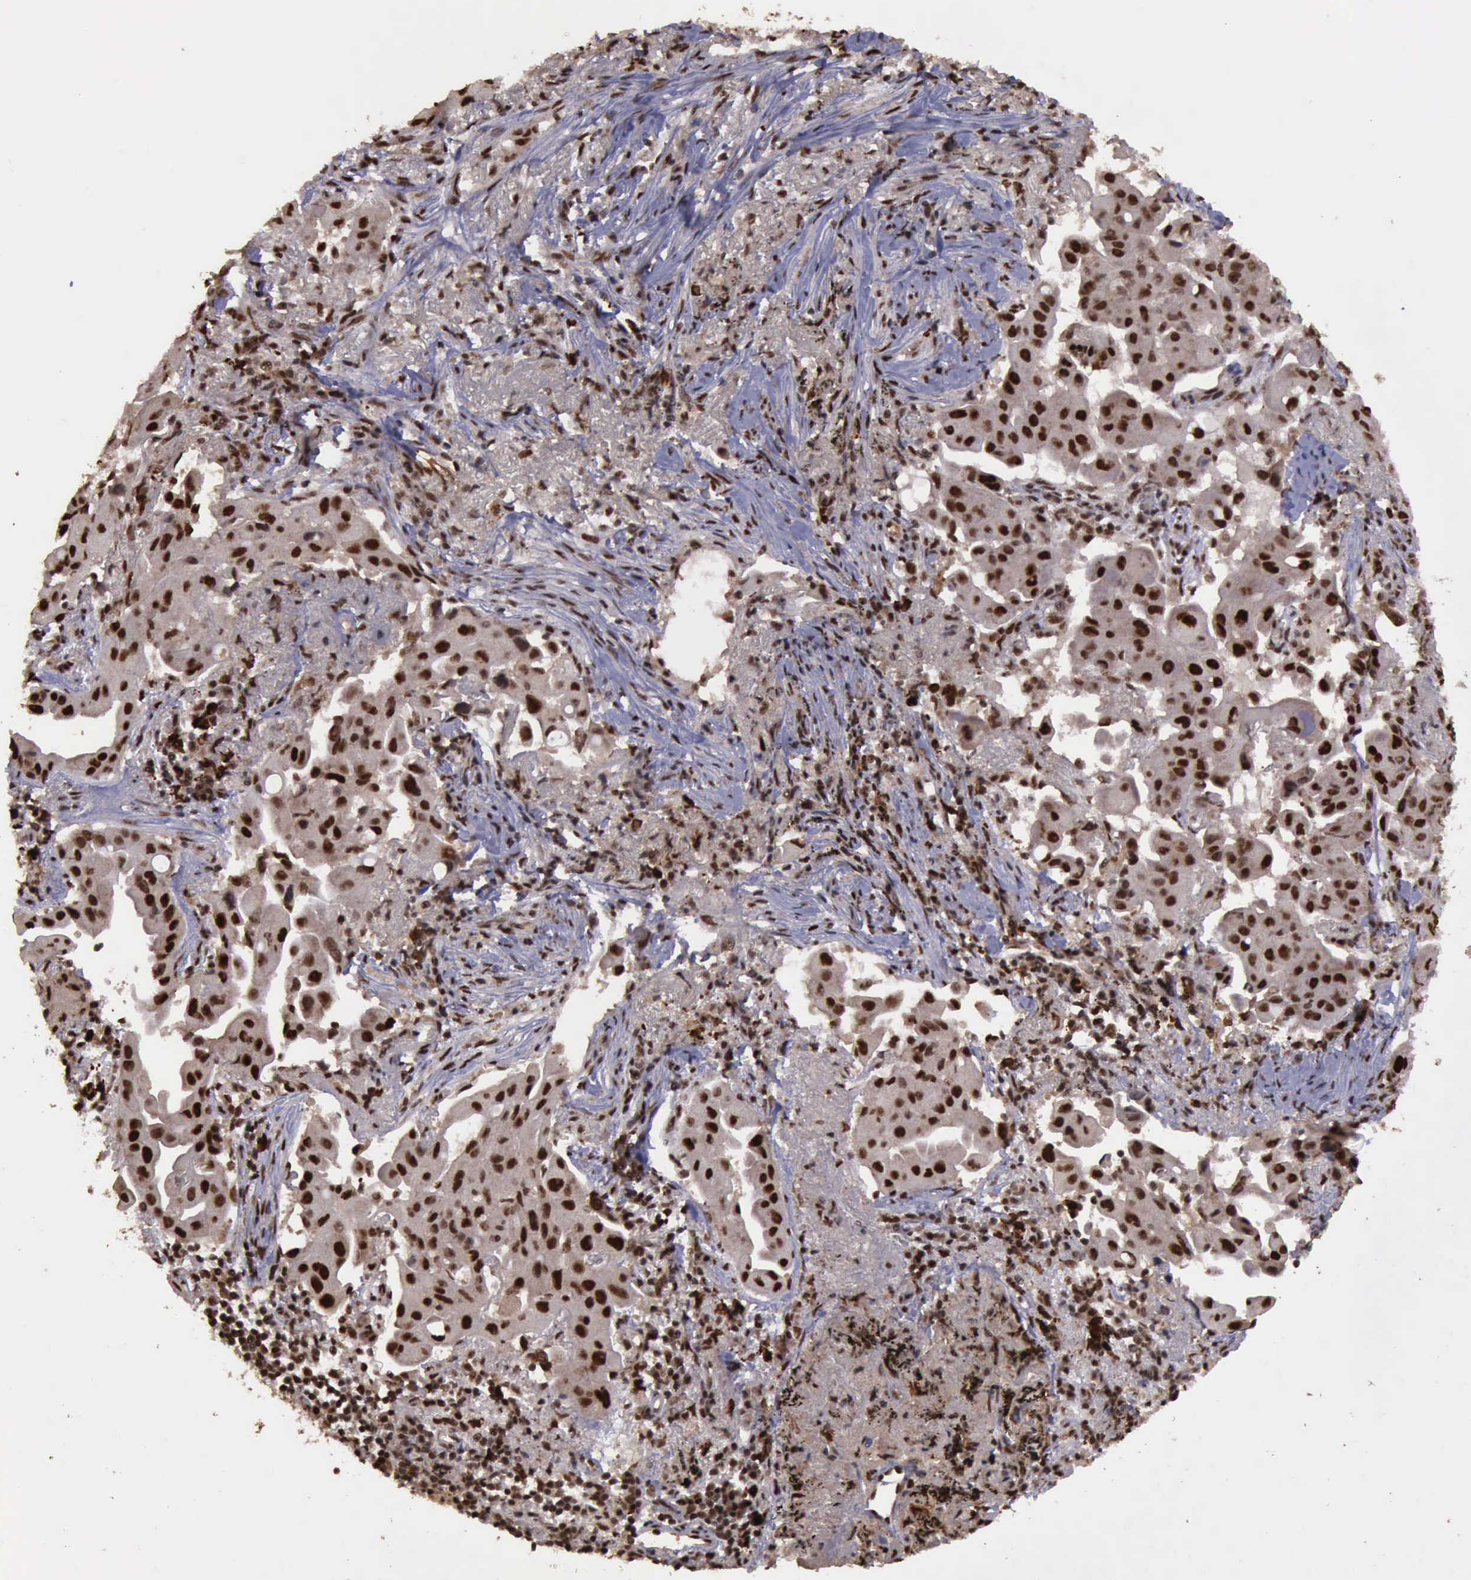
{"staining": {"intensity": "strong", "quantity": ">75%", "location": "nuclear"}, "tissue": "lung cancer", "cell_type": "Tumor cells", "image_type": "cancer", "snomed": [{"axis": "morphology", "description": "Adenocarcinoma, NOS"}, {"axis": "topography", "description": "Lung"}], "caption": "IHC of lung cancer (adenocarcinoma) displays high levels of strong nuclear staining in approximately >75% of tumor cells.", "gene": "TRMT2A", "patient": {"sex": "male", "age": 68}}